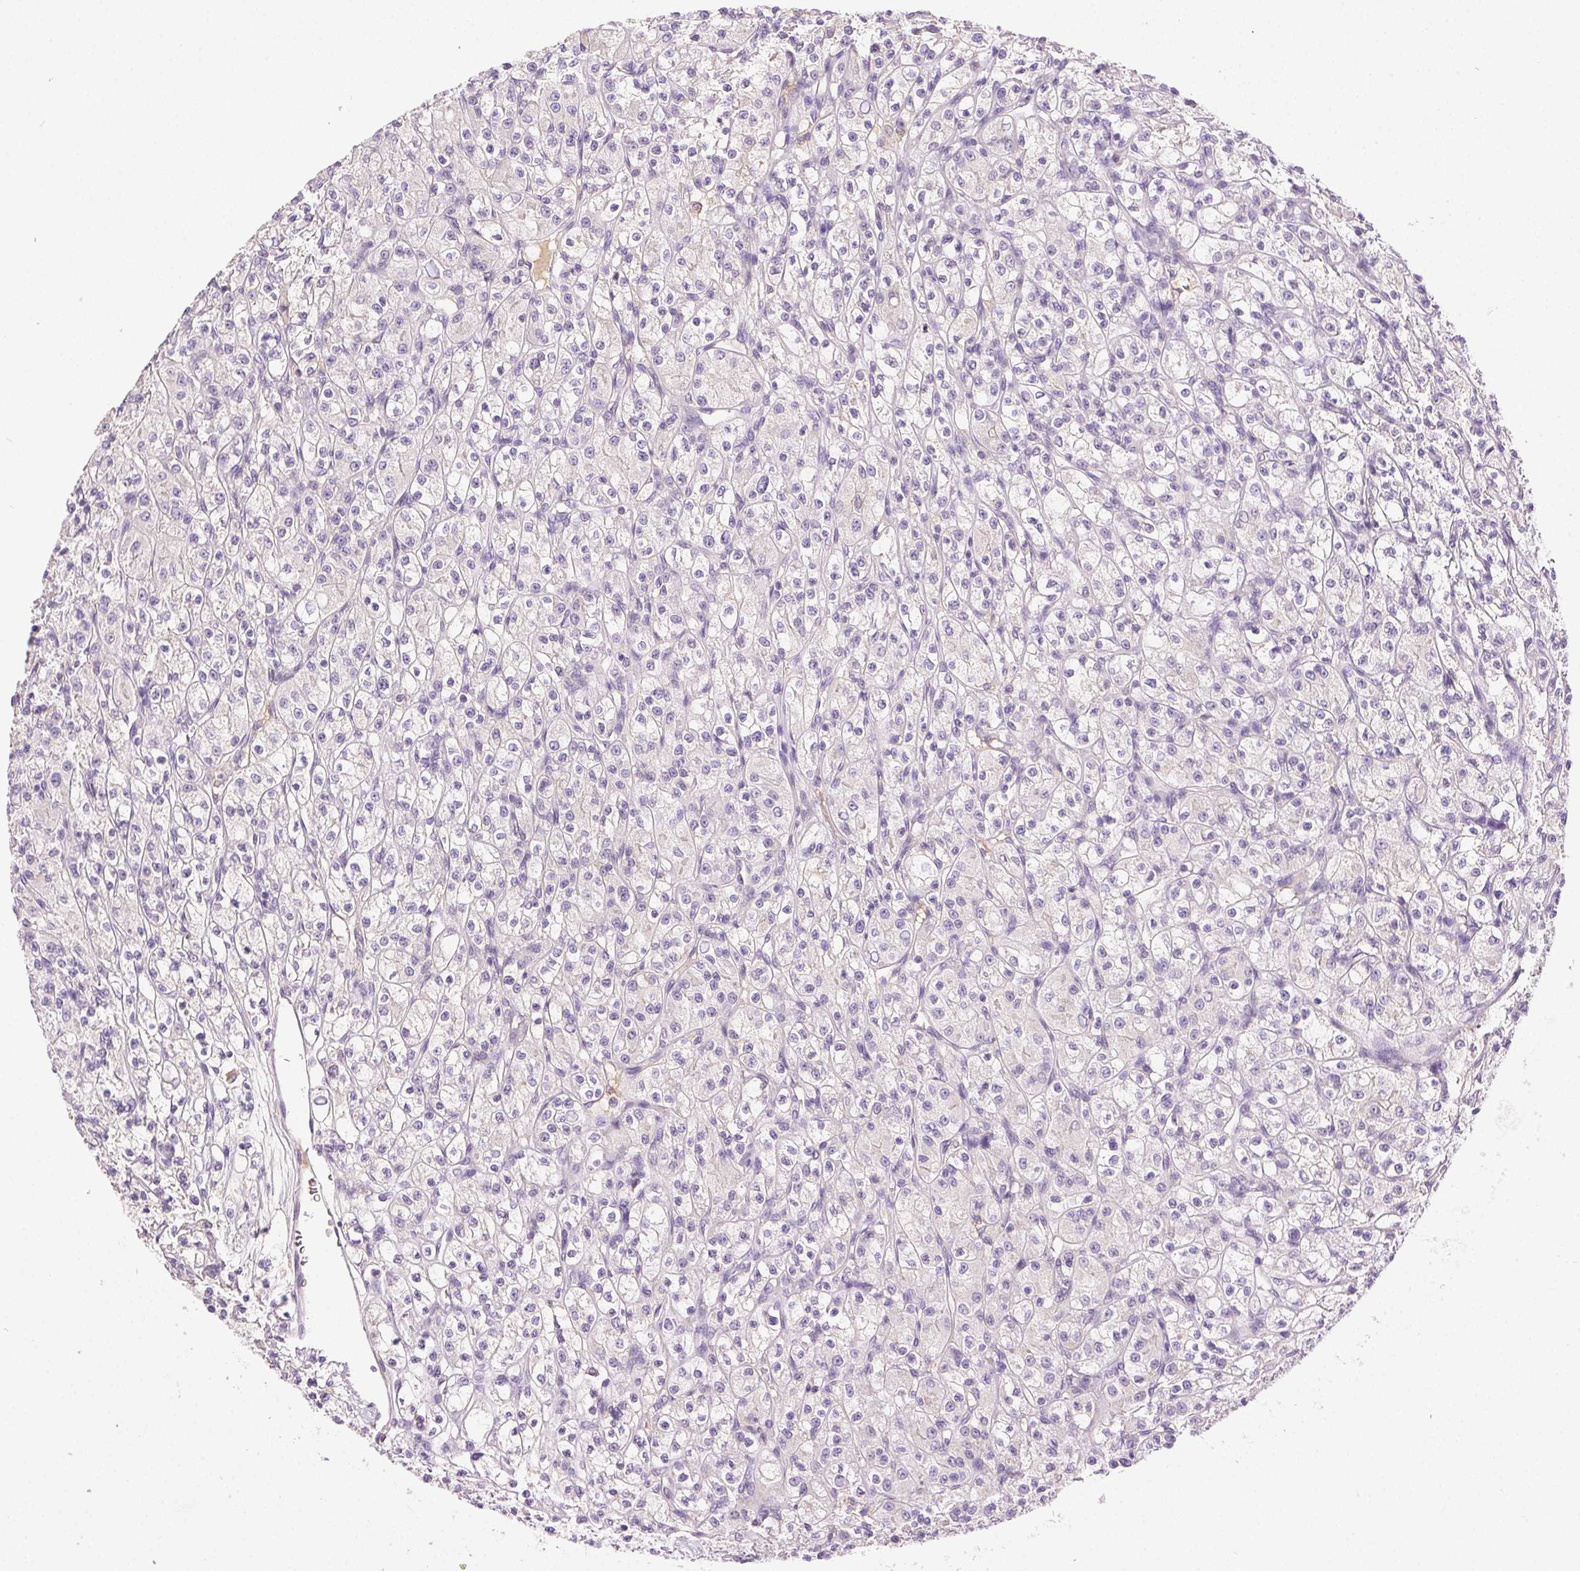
{"staining": {"intensity": "negative", "quantity": "none", "location": "none"}, "tissue": "renal cancer", "cell_type": "Tumor cells", "image_type": "cancer", "snomed": [{"axis": "morphology", "description": "Adenocarcinoma, NOS"}, {"axis": "topography", "description": "Kidney"}], "caption": "Histopathology image shows no protein expression in tumor cells of renal cancer (adenocarcinoma) tissue.", "gene": "BPIFB2", "patient": {"sex": "female", "age": 70}}